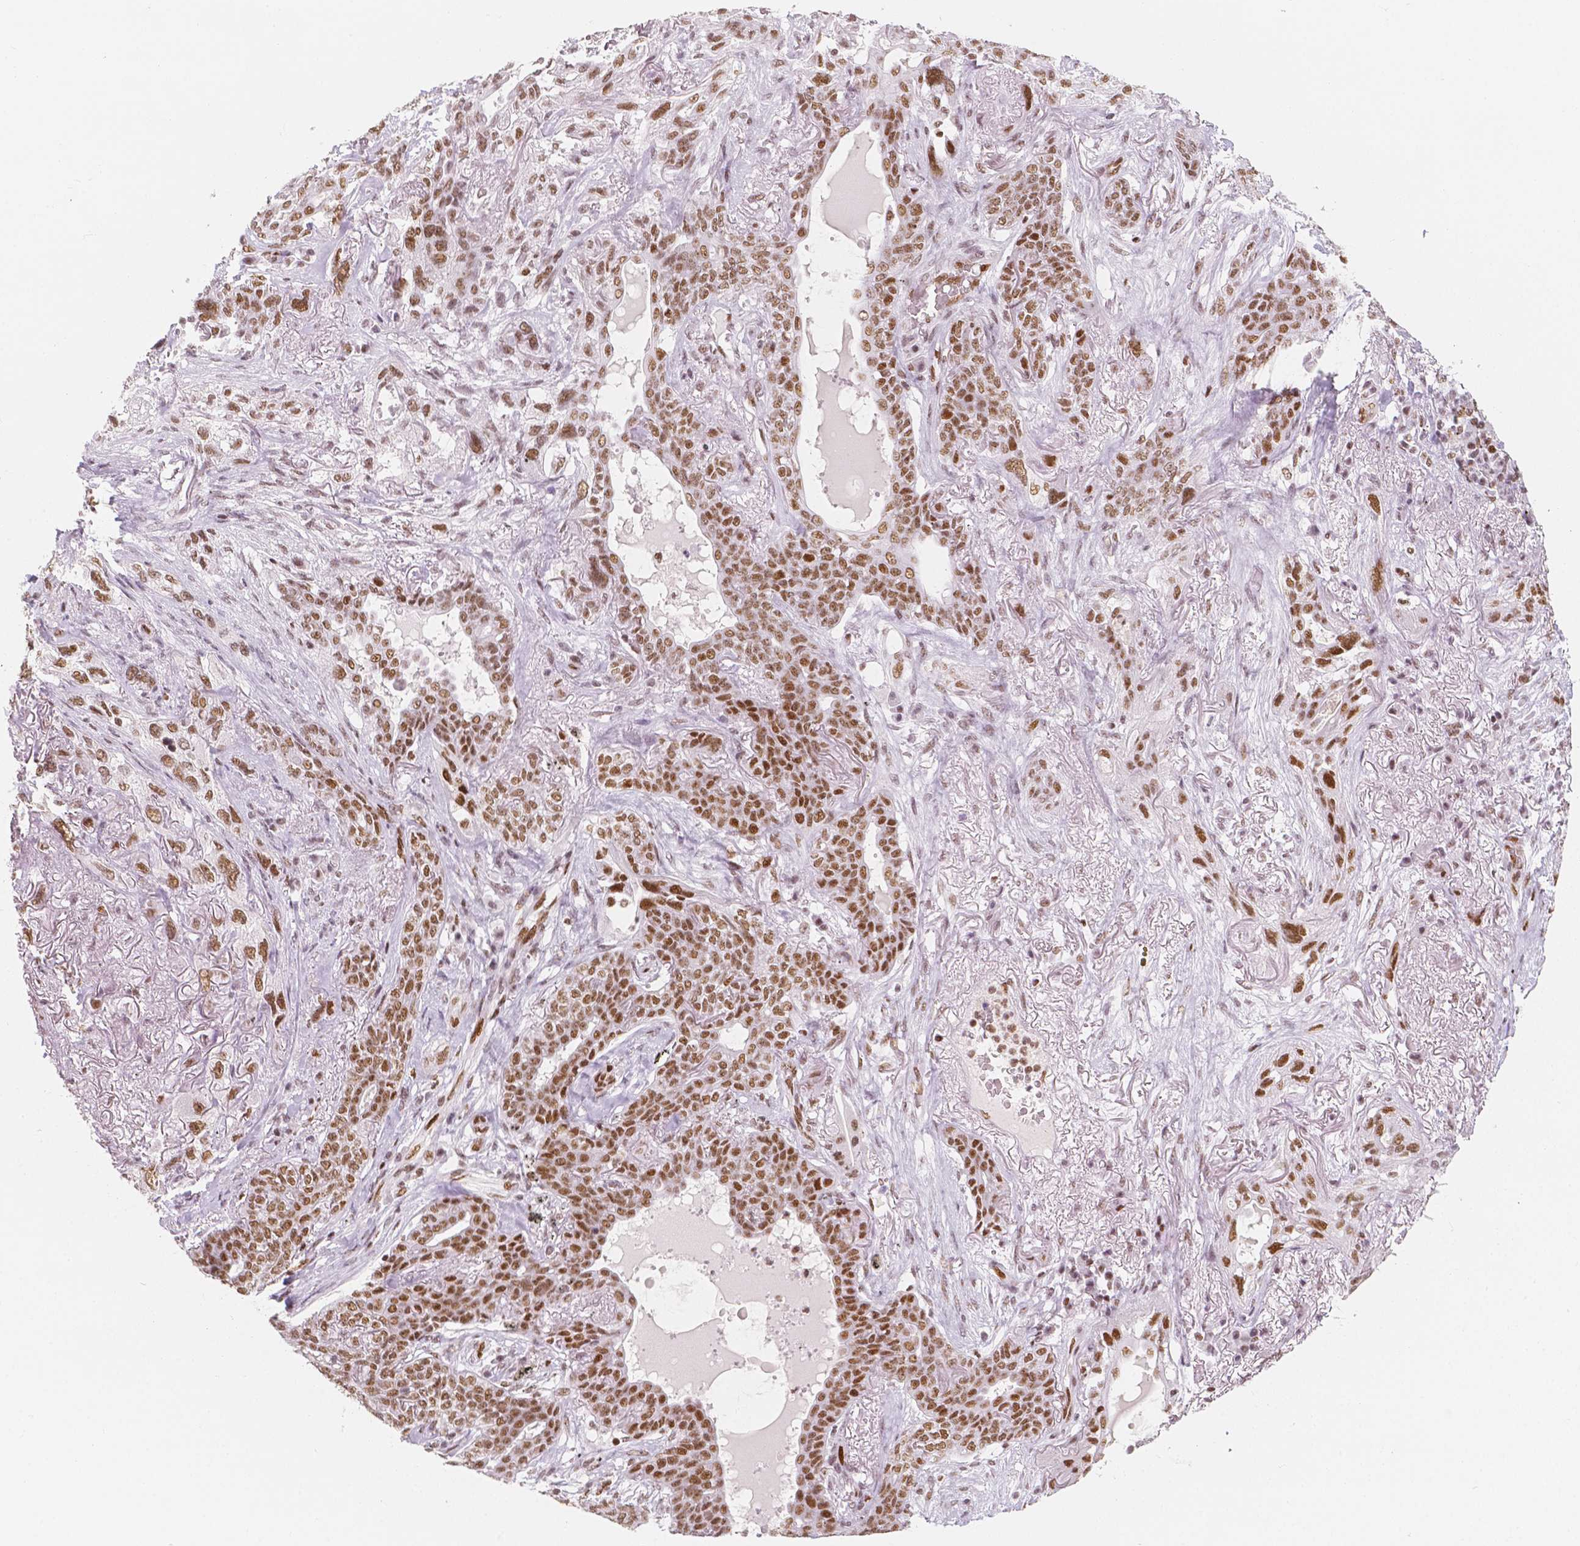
{"staining": {"intensity": "moderate", "quantity": ">75%", "location": "nuclear"}, "tissue": "lung cancer", "cell_type": "Tumor cells", "image_type": "cancer", "snomed": [{"axis": "morphology", "description": "Squamous cell carcinoma, NOS"}, {"axis": "topography", "description": "Lung"}], "caption": "This photomicrograph displays squamous cell carcinoma (lung) stained with immunohistochemistry (IHC) to label a protein in brown. The nuclear of tumor cells show moderate positivity for the protein. Nuclei are counter-stained blue.", "gene": "HDAC1", "patient": {"sex": "female", "age": 70}}